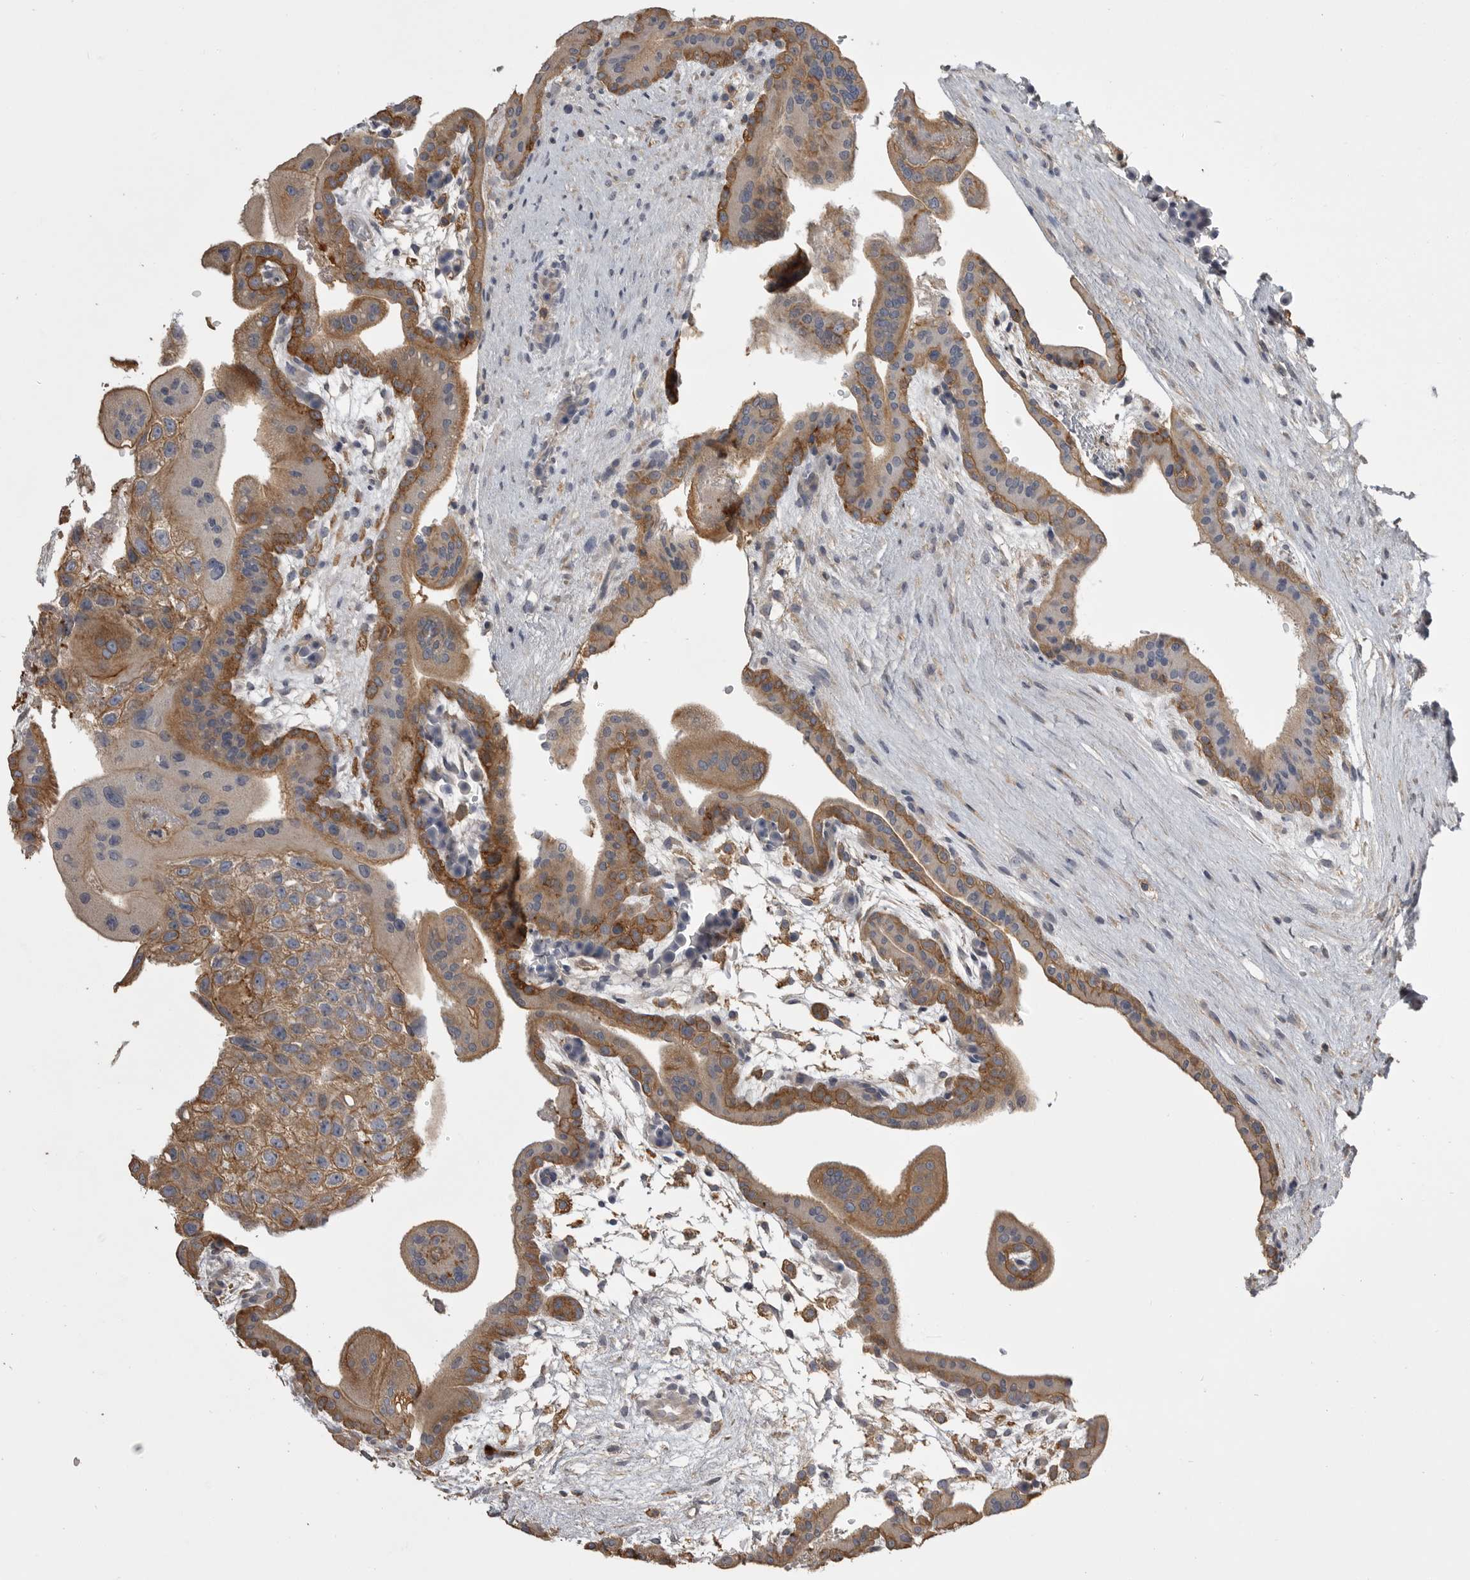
{"staining": {"intensity": "moderate", "quantity": ">75%", "location": "cytoplasmic/membranous"}, "tissue": "placenta", "cell_type": "Decidual cells", "image_type": "normal", "snomed": [{"axis": "morphology", "description": "Normal tissue, NOS"}, {"axis": "topography", "description": "Placenta"}], "caption": "Immunohistochemistry of normal human placenta reveals medium levels of moderate cytoplasmic/membranous expression in about >75% of decidual cells. The protein is shown in brown color, while the nuclei are stained blue.", "gene": "CMTM6", "patient": {"sex": "female", "age": 35}}